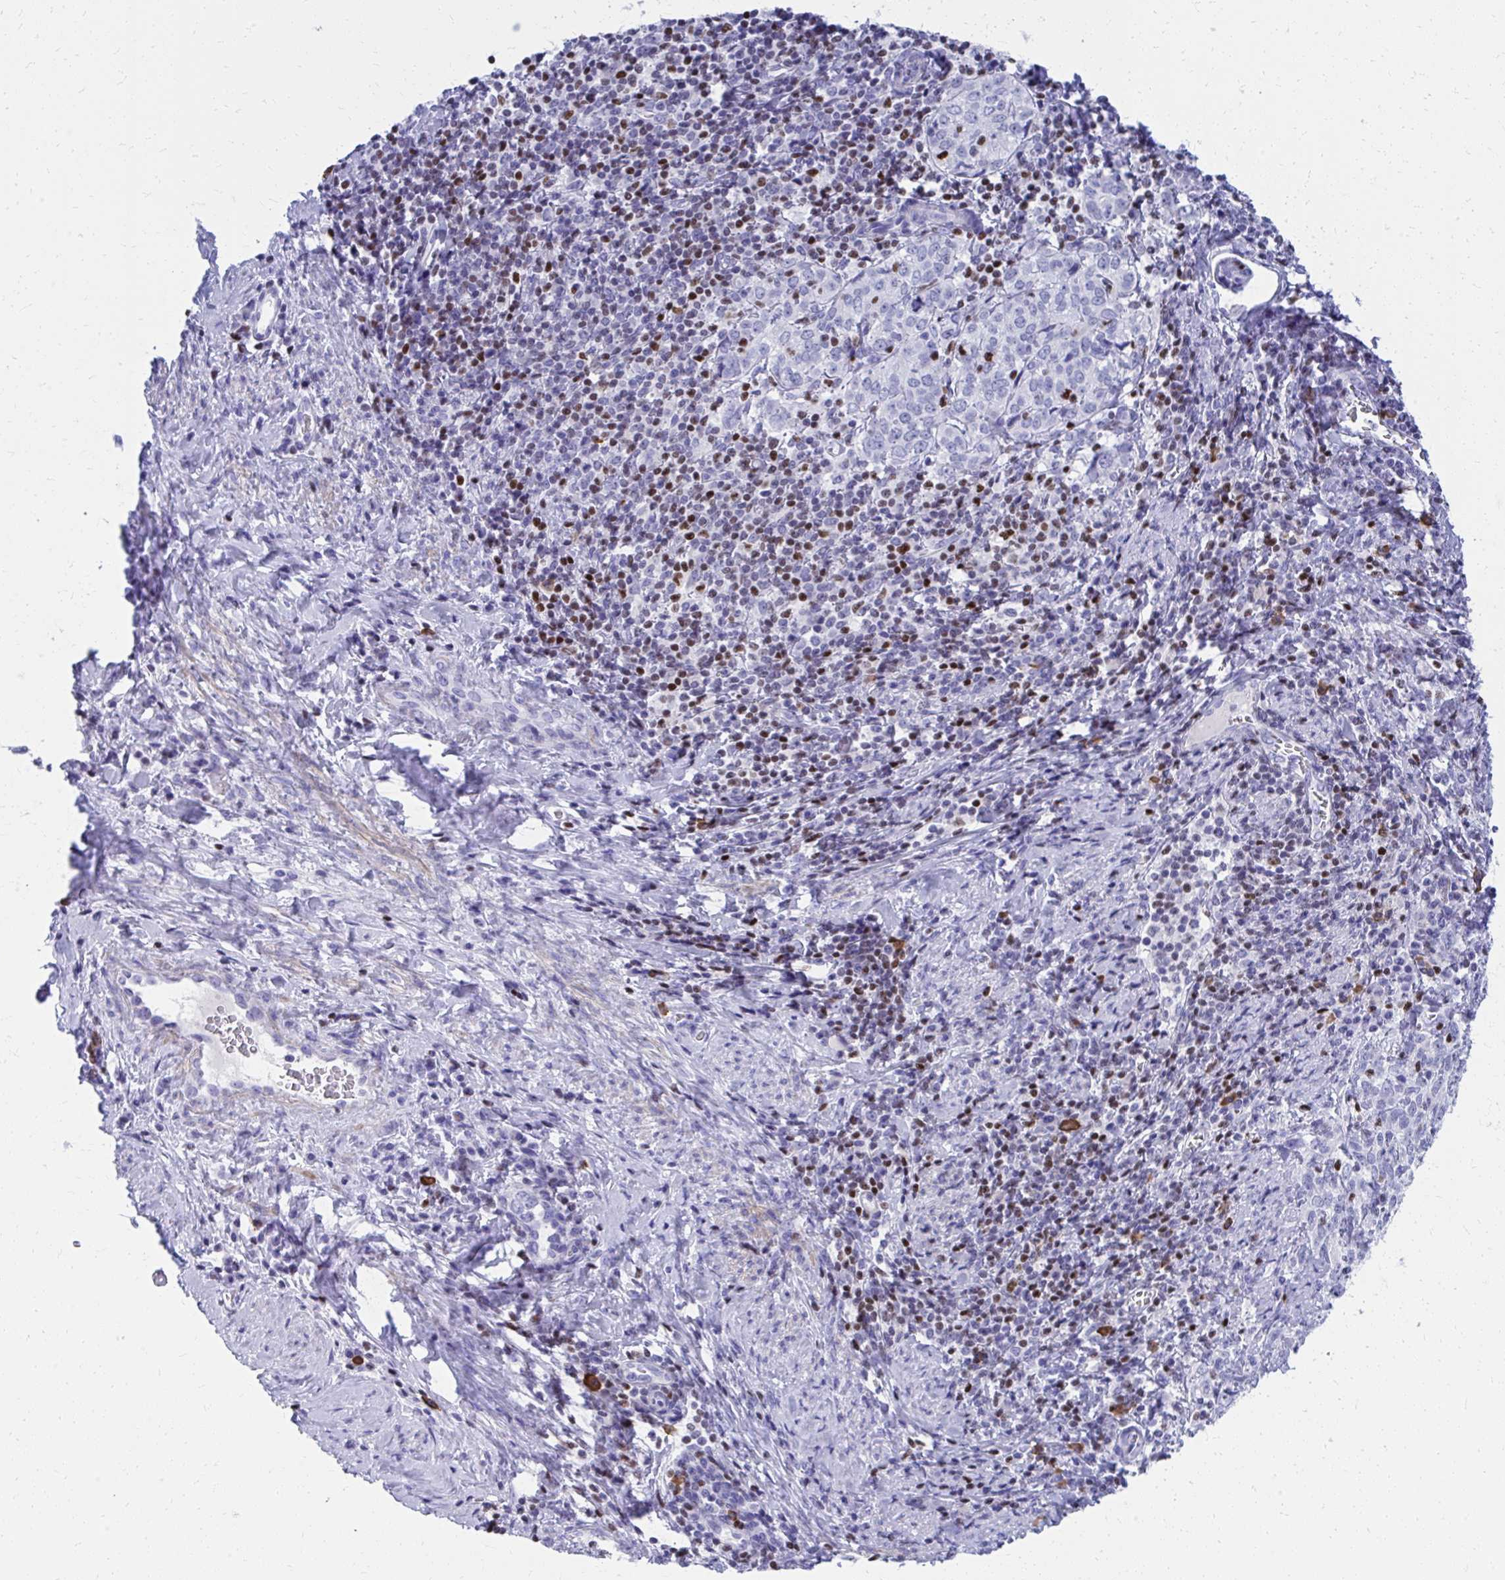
{"staining": {"intensity": "negative", "quantity": "none", "location": "none"}, "tissue": "cervical cancer", "cell_type": "Tumor cells", "image_type": "cancer", "snomed": [{"axis": "morphology", "description": "Normal tissue, NOS"}, {"axis": "morphology", "description": "Squamous cell carcinoma, NOS"}, {"axis": "topography", "description": "Vagina"}, {"axis": "topography", "description": "Cervix"}], "caption": "DAB (3,3'-diaminobenzidine) immunohistochemical staining of squamous cell carcinoma (cervical) displays no significant staining in tumor cells. (DAB (3,3'-diaminobenzidine) IHC, high magnification).", "gene": "RUNX3", "patient": {"sex": "female", "age": 45}}